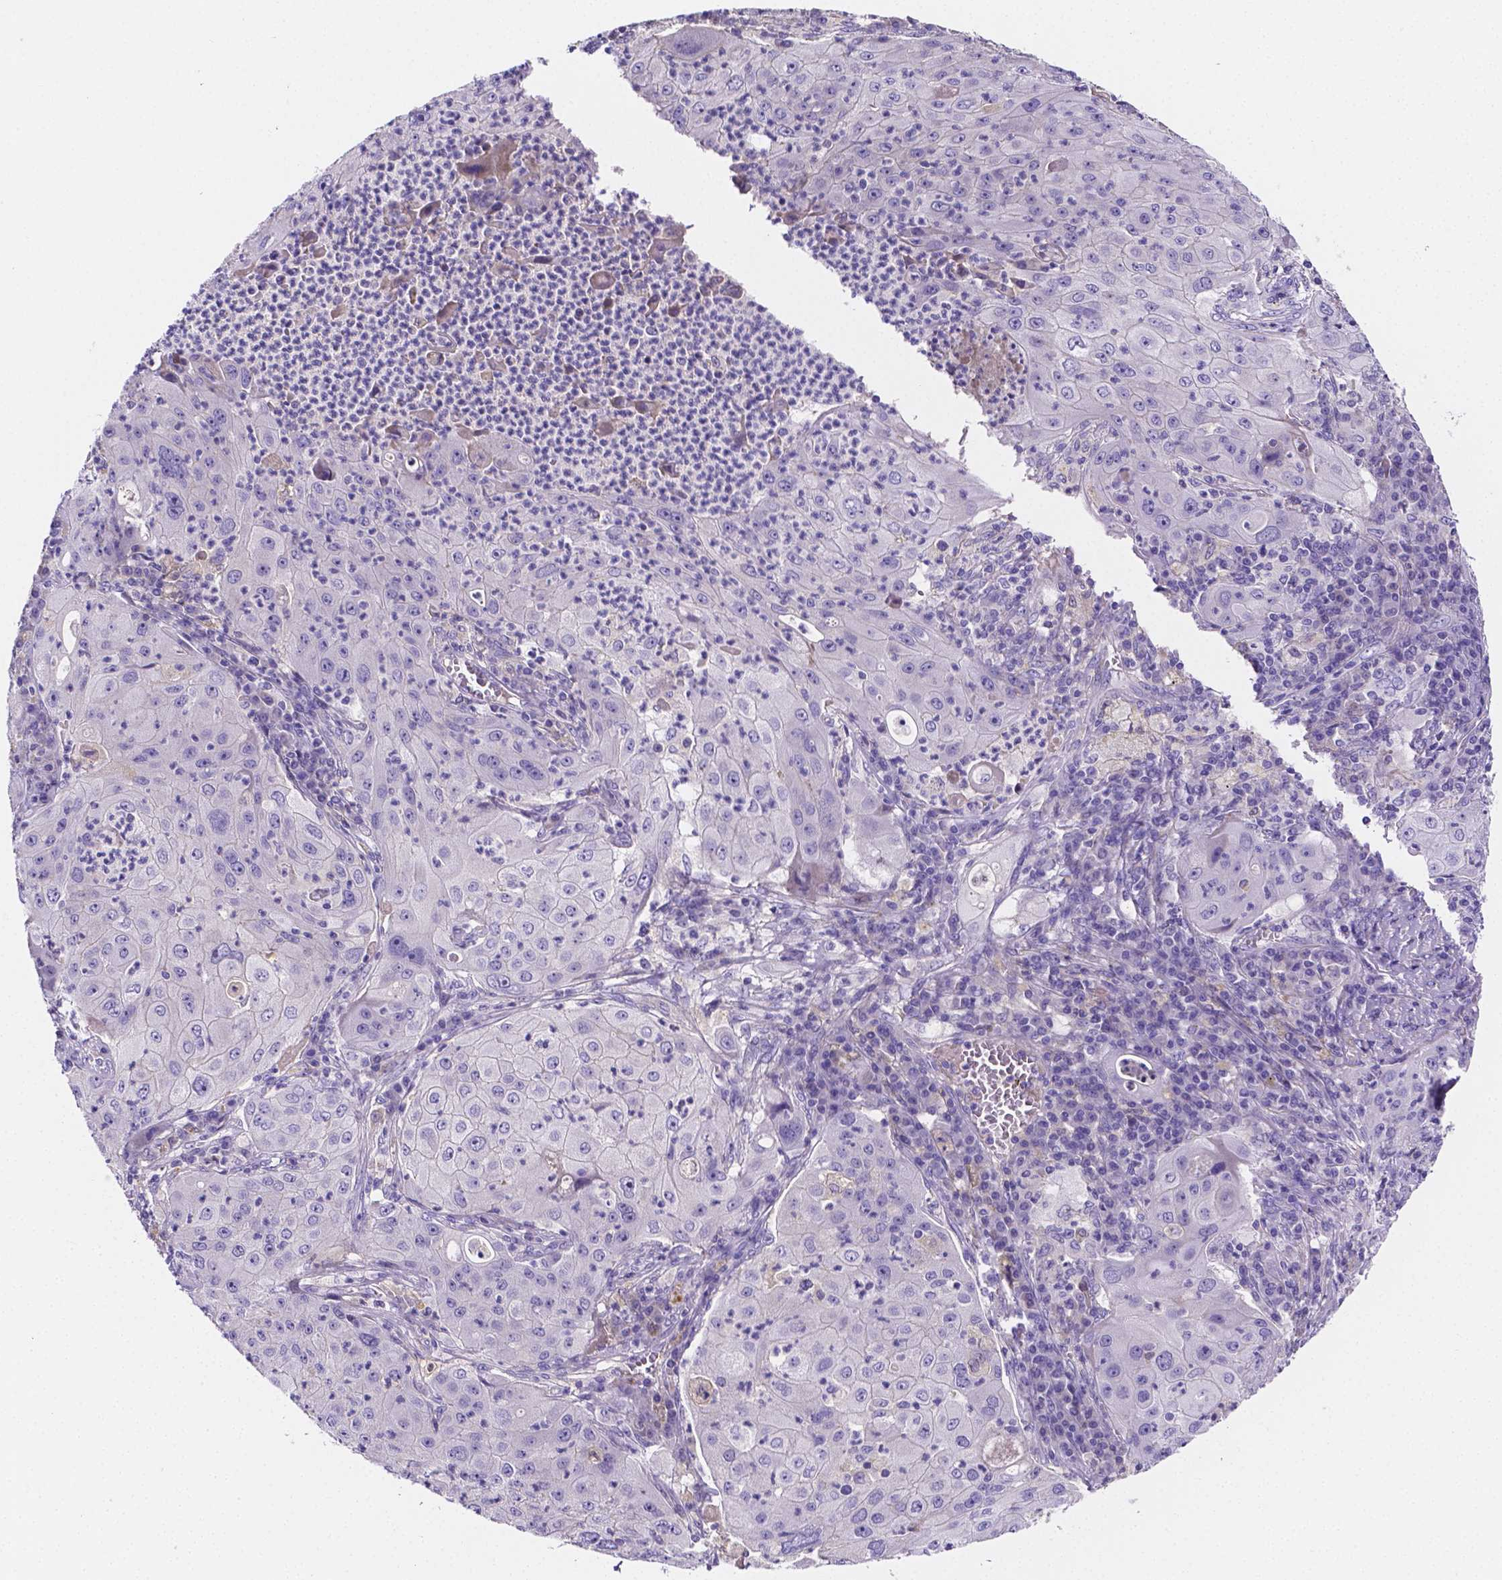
{"staining": {"intensity": "negative", "quantity": "none", "location": "none"}, "tissue": "lung cancer", "cell_type": "Tumor cells", "image_type": "cancer", "snomed": [{"axis": "morphology", "description": "Squamous cell carcinoma, NOS"}, {"axis": "topography", "description": "Lung"}], "caption": "Image shows no protein staining in tumor cells of lung cancer (squamous cell carcinoma) tissue.", "gene": "NRGN", "patient": {"sex": "female", "age": 59}}